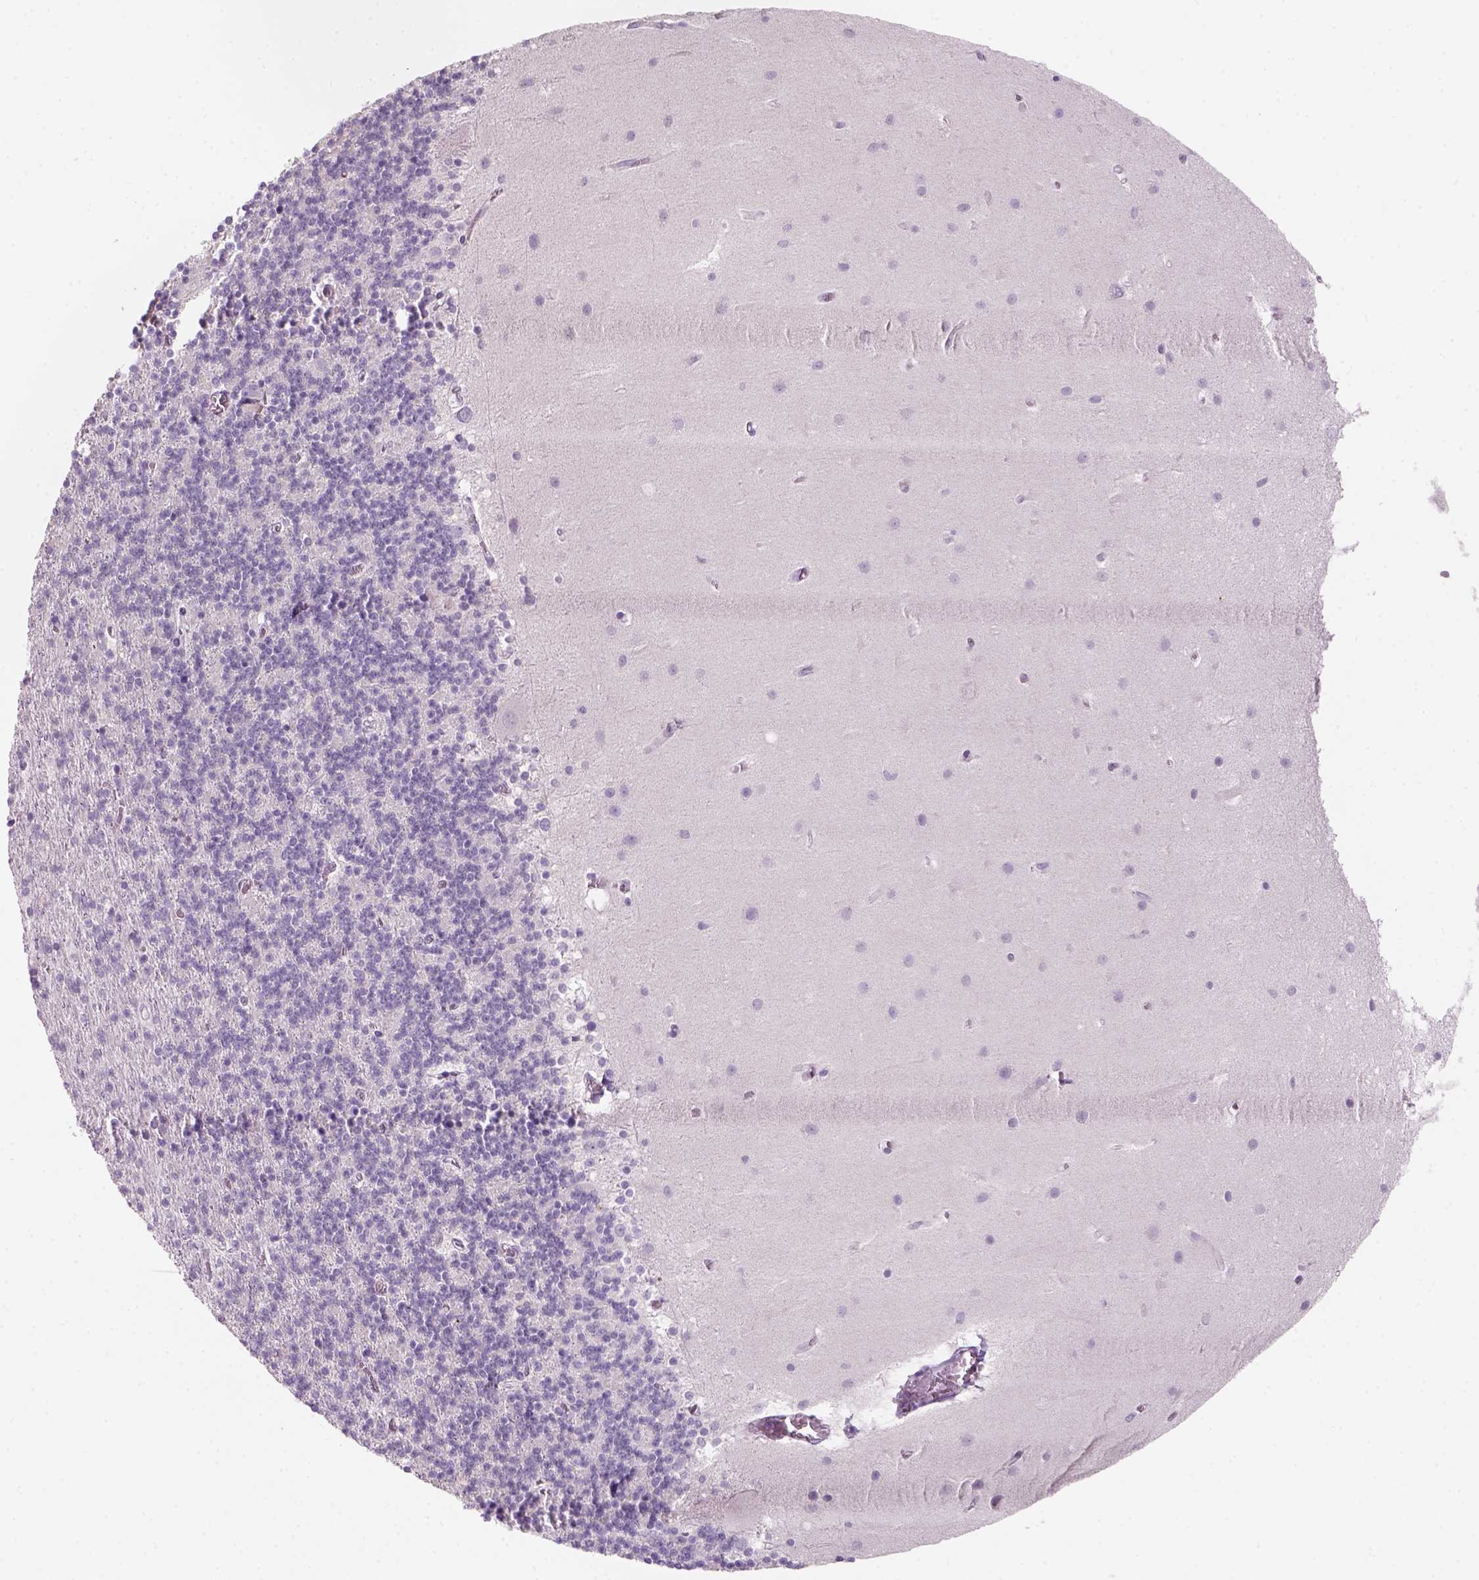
{"staining": {"intensity": "negative", "quantity": "none", "location": "none"}, "tissue": "cerebellum", "cell_type": "Cells in granular layer", "image_type": "normal", "snomed": [{"axis": "morphology", "description": "Normal tissue, NOS"}, {"axis": "topography", "description": "Cerebellum"}], "caption": "This is an immunohistochemistry (IHC) photomicrograph of unremarkable human cerebellum. There is no positivity in cells in granular layer.", "gene": "KRT25", "patient": {"sex": "male", "age": 70}}